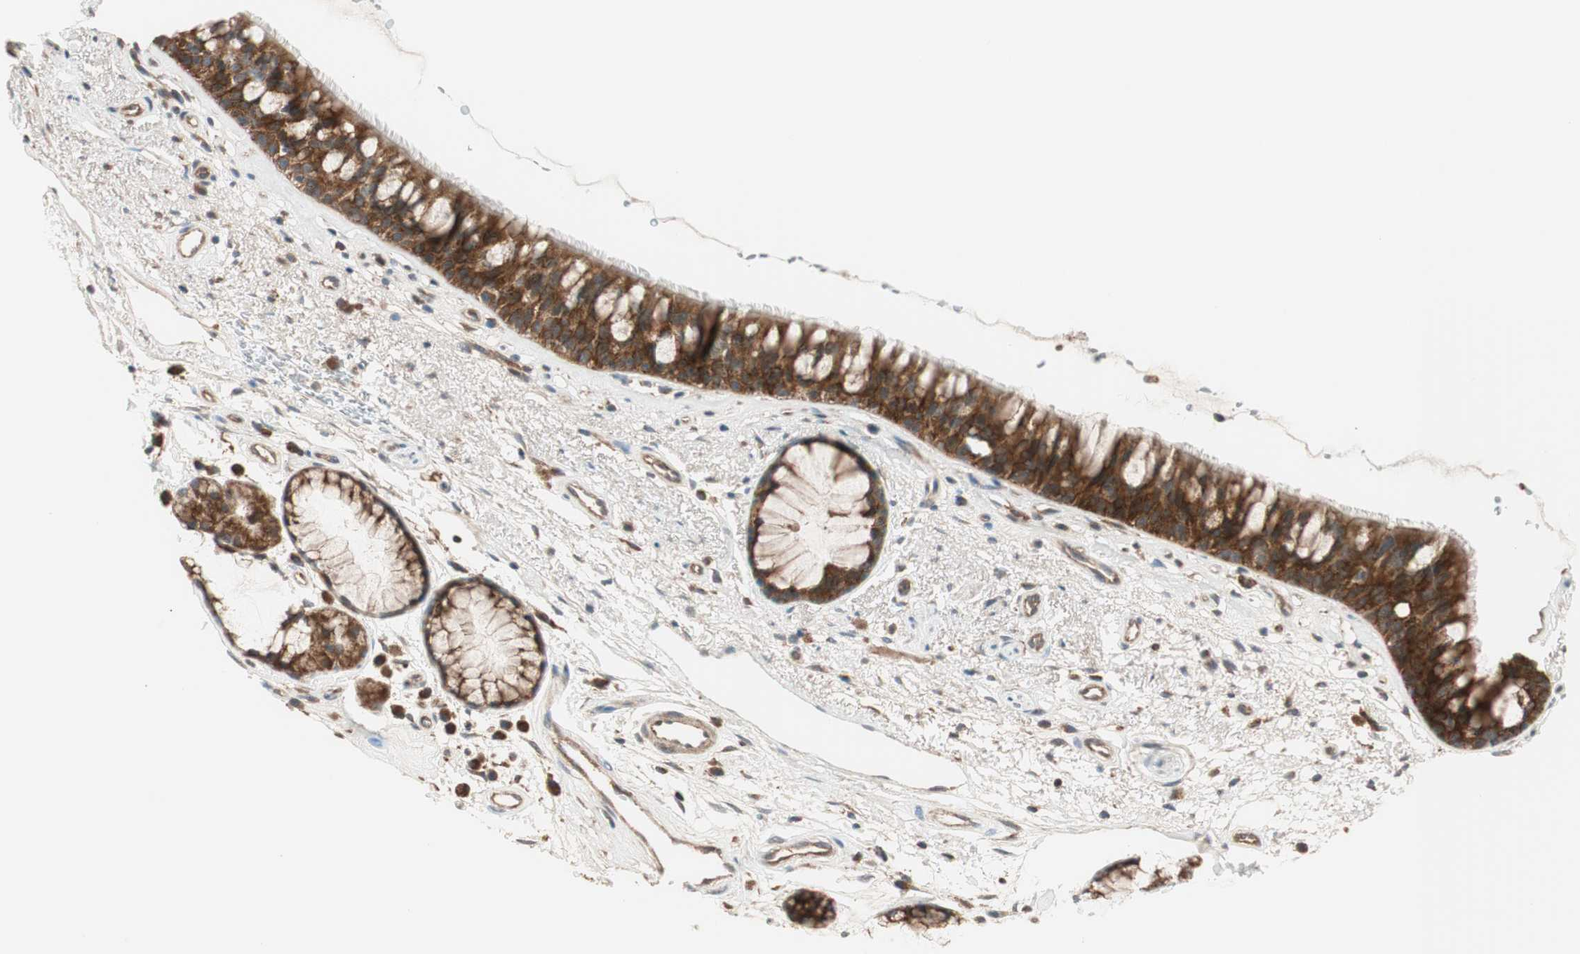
{"staining": {"intensity": "strong", "quantity": ">75%", "location": "cytoplasmic/membranous"}, "tissue": "bronchus", "cell_type": "Respiratory epithelial cells", "image_type": "normal", "snomed": [{"axis": "morphology", "description": "Normal tissue, NOS"}, {"axis": "topography", "description": "Bronchus"}], "caption": "Immunohistochemistry image of benign bronchus: bronchus stained using IHC shows high levels of strong protein expression localized specifically in the cytoplasmic/membranous of respiratory epithelial cells, appearing as a cytoplasmic/membranous brown color.", "gene": "ABI1", "patient": {"sex": "female", "age": 54}}